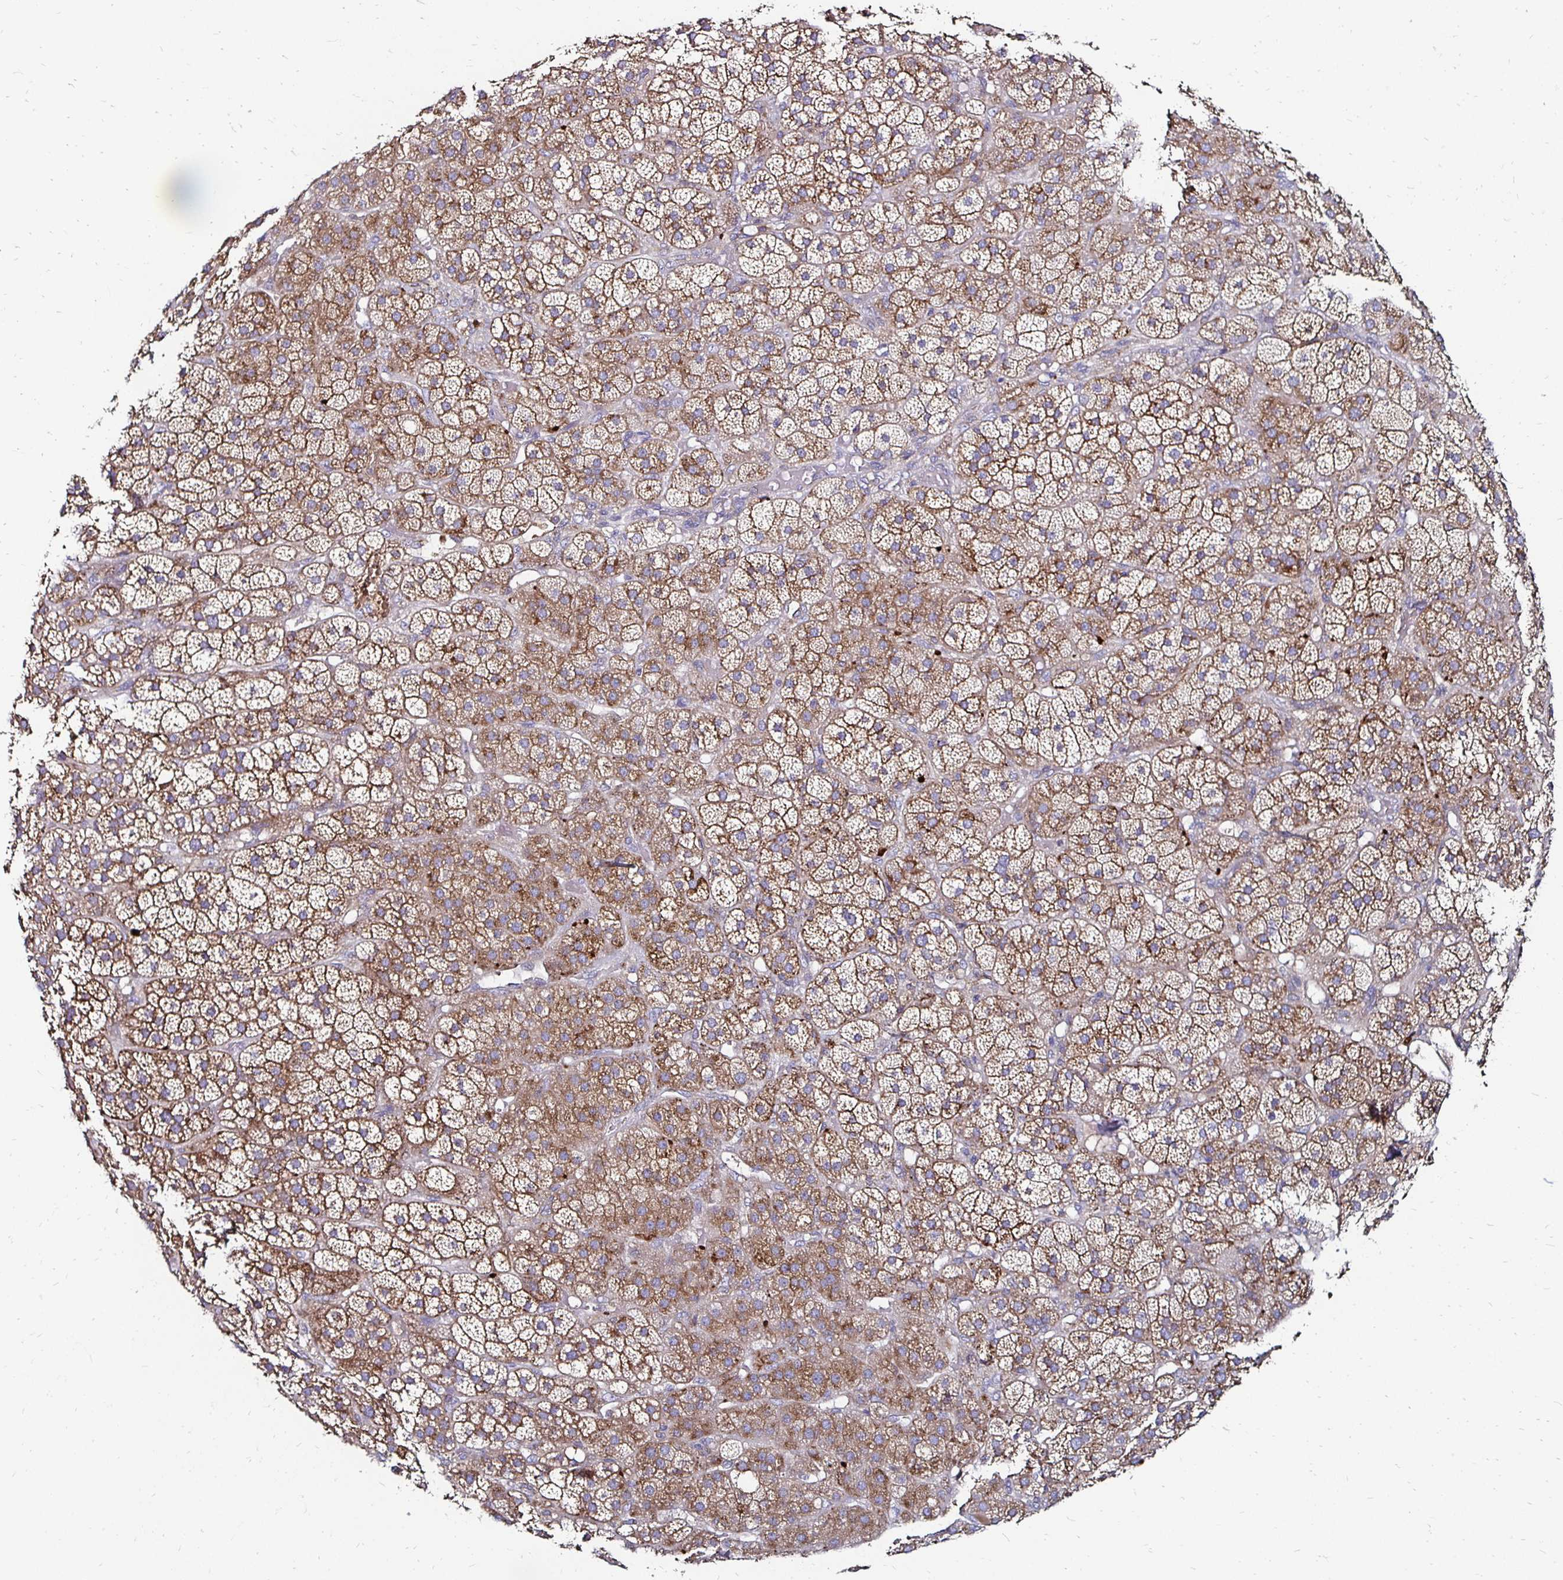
{"staining": {"intensity": "moderate", "quantity": ">75%", "location": "cytoplasmic/membranous"}, "tissue": "adrenal gland", "cell_type": "Glandular cells", "image_type": "normal", "snomed": [{"axis": "morphology", "description": "Normal tissue, NOS"}, {"axis": "topography", "description": "Adrenal gland"}], "caption": "Immunohistochemistry photomicrograph of normal adrenal gland stained for a protein (brown), which exhibits medium levels of moderate cytoplasmic/membranous positivity in approximately >75% of glandular cells.", "gene": "NCSTN", "patient": {"sex": "male", "age": 57}}